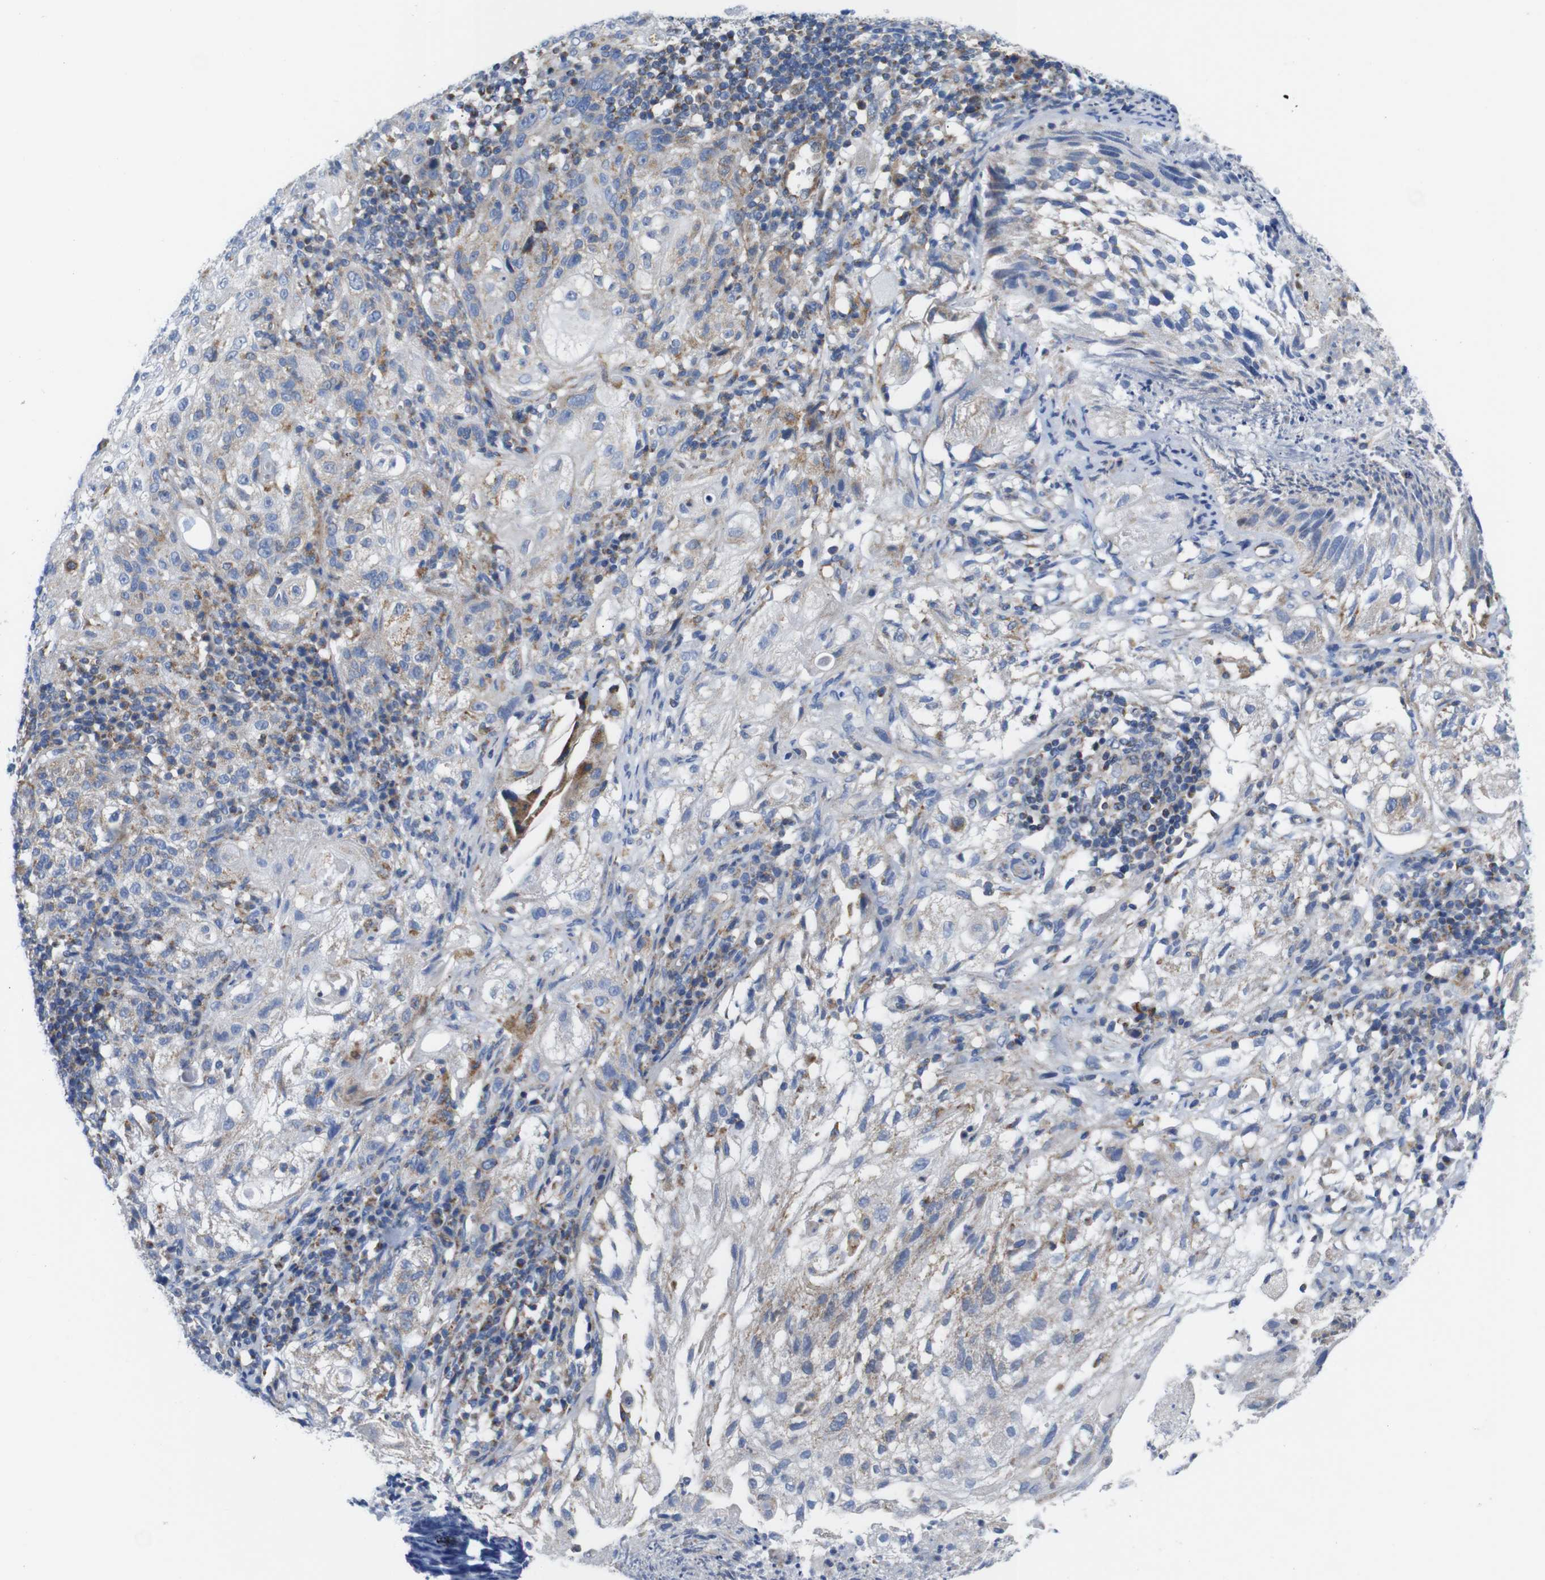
{"staining": {"intensity": "weak", "quantity": "25%-75%", "location": "cytoplasmic/membranous"}, "tissue": "lung cancer", "cell_type": "Tumor cells", "image_type": "cancer", "snomed": [{"axis": "morphology", "description": "Inflammation, NOS"}, {"axis": "morphology", "description": "Squamous cell carcinoma, NOS"}, {"axis": "topography", "description": "Lymph node"}, {"axis": "topography", "description": "Soft tissue"}, {"axis": "topography", "description": "Lung"}], "caption": "Lung cancer stained with immunohistochemistry exhibits weak cytoplasmic/membranous positivity in approximately 25%-75% of tumor cells. The protein is stained brown, and the nuclei are stained in blue (DAB (3,3'-diaminobenzidine) IHC with brightfield microscopy, high magnification).", "gene": "PDCD1LG2", "patient": {"sex": "male", "age": 66}}